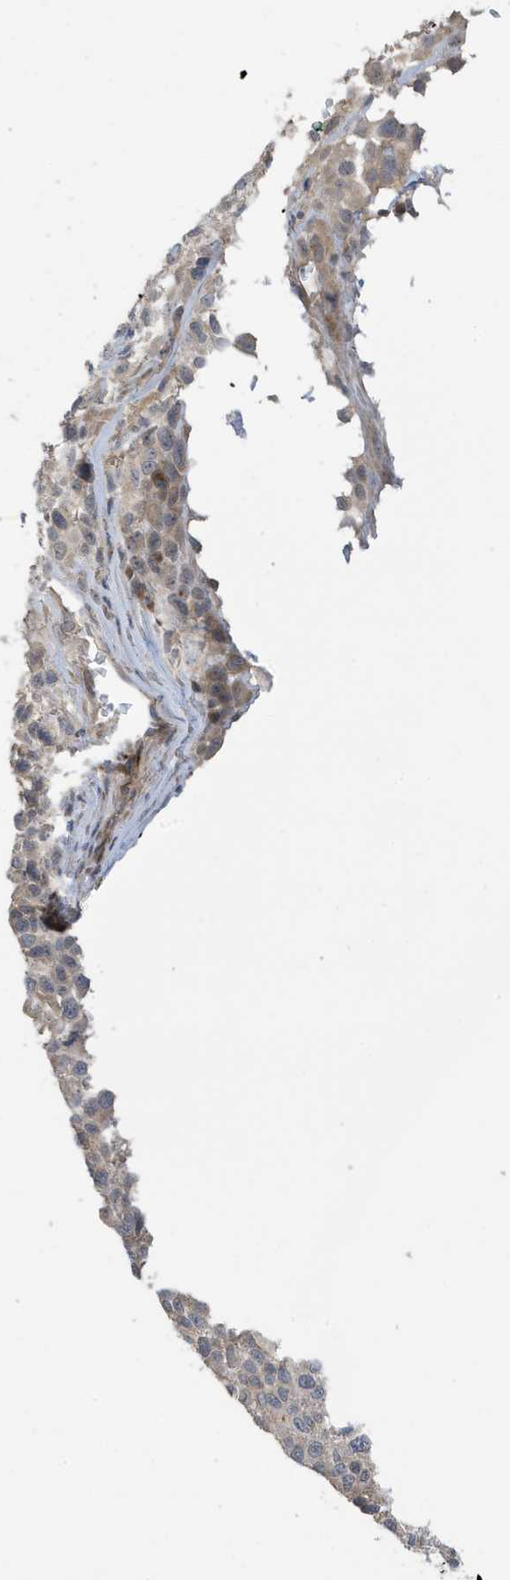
{"staining": {"intensity": "weak", "quantity": "25%-75%", "location": "cytoplasmic/membranous"}, "tissue": "melanoma", "cell_type": "Tumor cells", "image_type": "cancer", "snomed": [{"axis": "morphology", "description": "Malignant melanoma, NOS"}, {"axis": "topography", "description": "Skin"}], "caption": "There is low levels of weak cytoplasmic/membranous positivity in tumor cells of melanoma, as demonstrated by immunohistochemical staining (brown color).", "gene": "TAB3", "patient": {"sex": "male", "age": 53}}